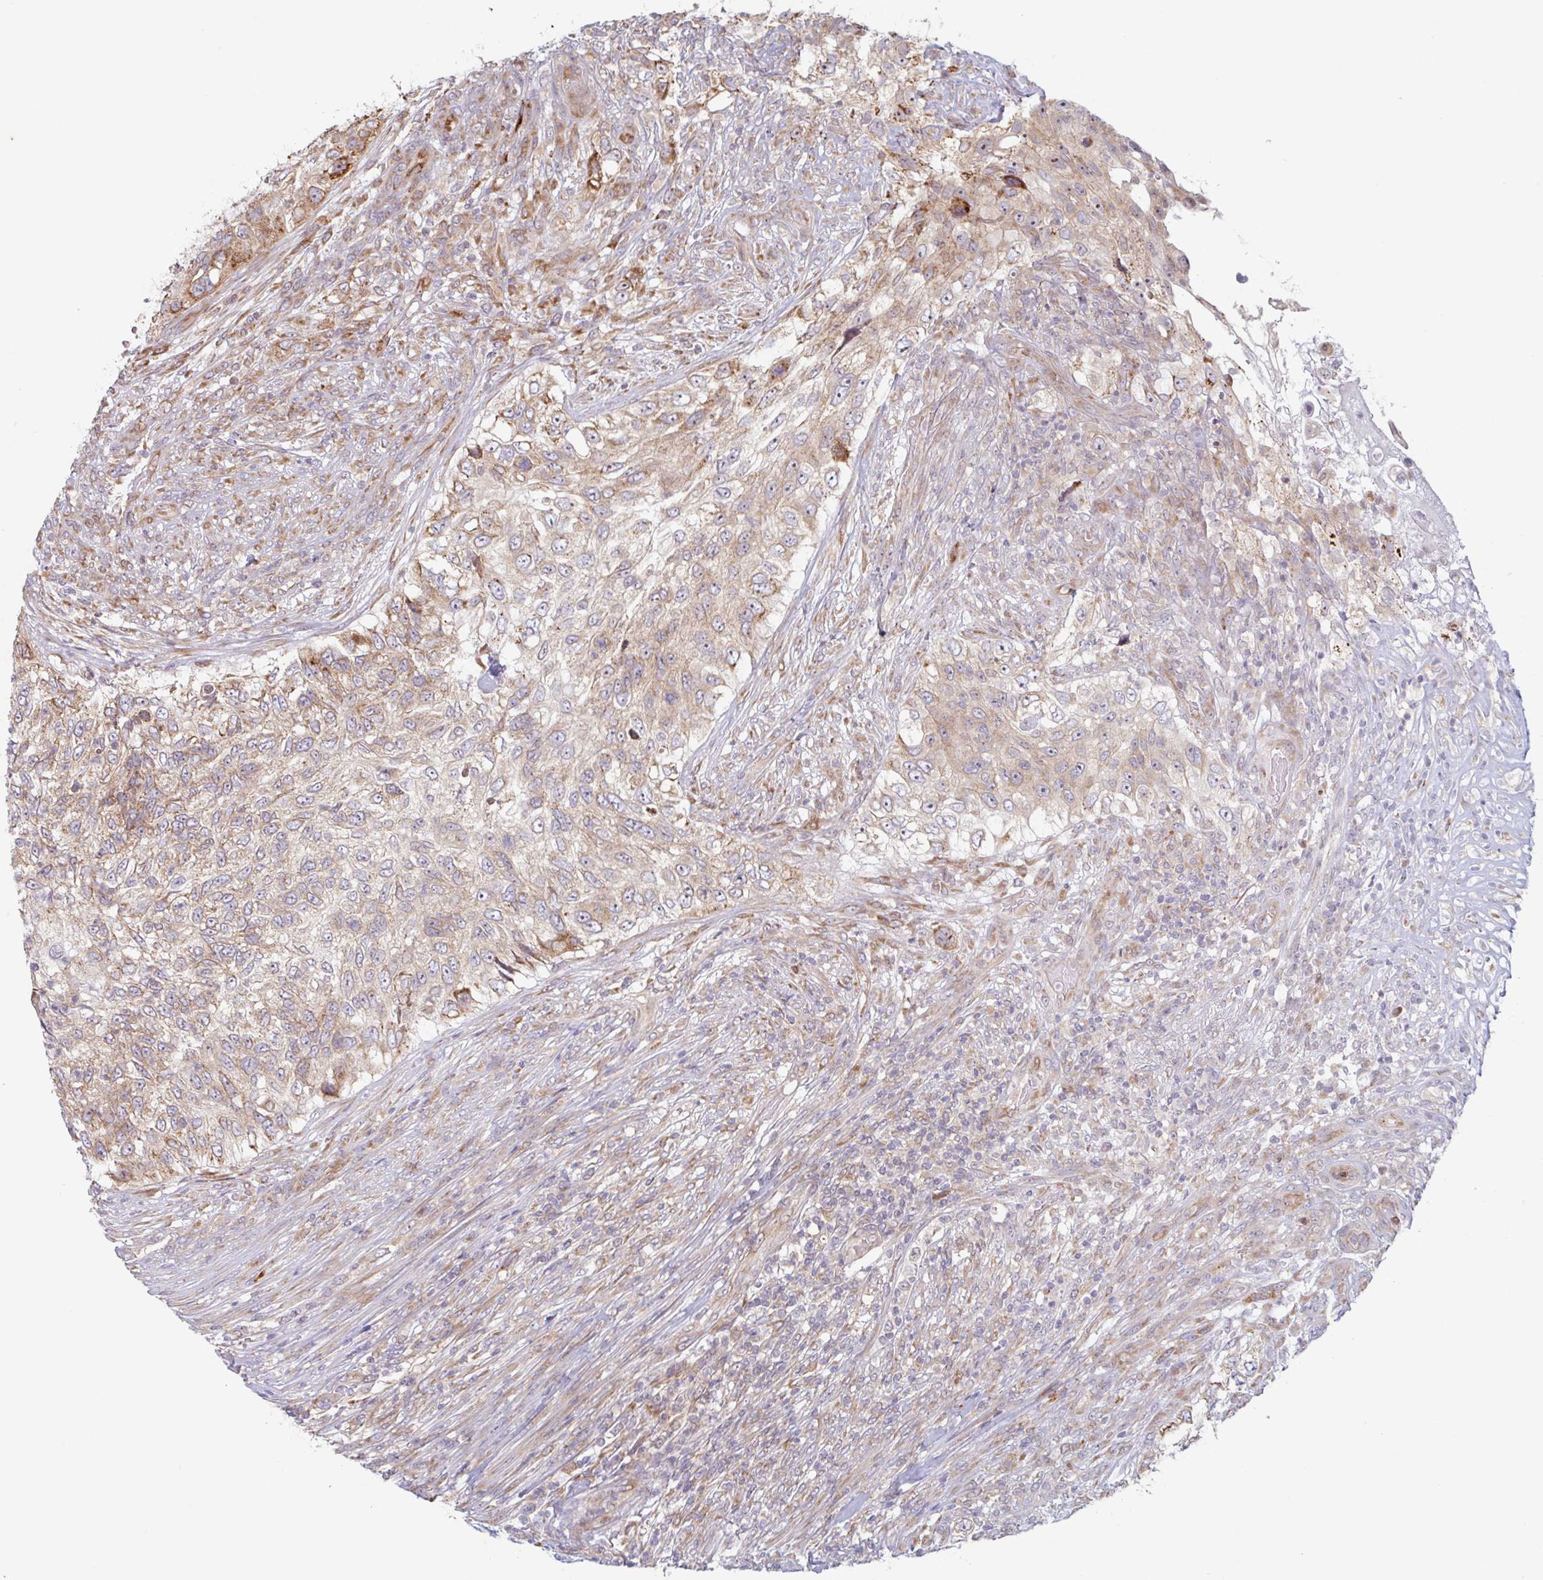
{"staining": {"intensity": "moderate", "quantity": "25%-75%", "location": "cytoplasmic/membranous"}, "tissue": "urothelial cancer", "cell_type": "Tumor cells", "image_type": "cancer", "snomed": [{"axis": "morphology", "description": "Urothelial carcinoma, High grade"}, {"axis": "topography", "description": "Urinary bladder"}], "caption": "Immunohistochemistry (IHC) of human urothelial carcinoma (high-grade) demonstrates medium levels of moderate cytoplasmic/membranous staining in approximately 25%-75% of tumor cells. (DAB IHC, brown staining for protein, blue staining for nuclei).", "gene": "RIT1", "patient": {"sex": "female", "age": 60}}